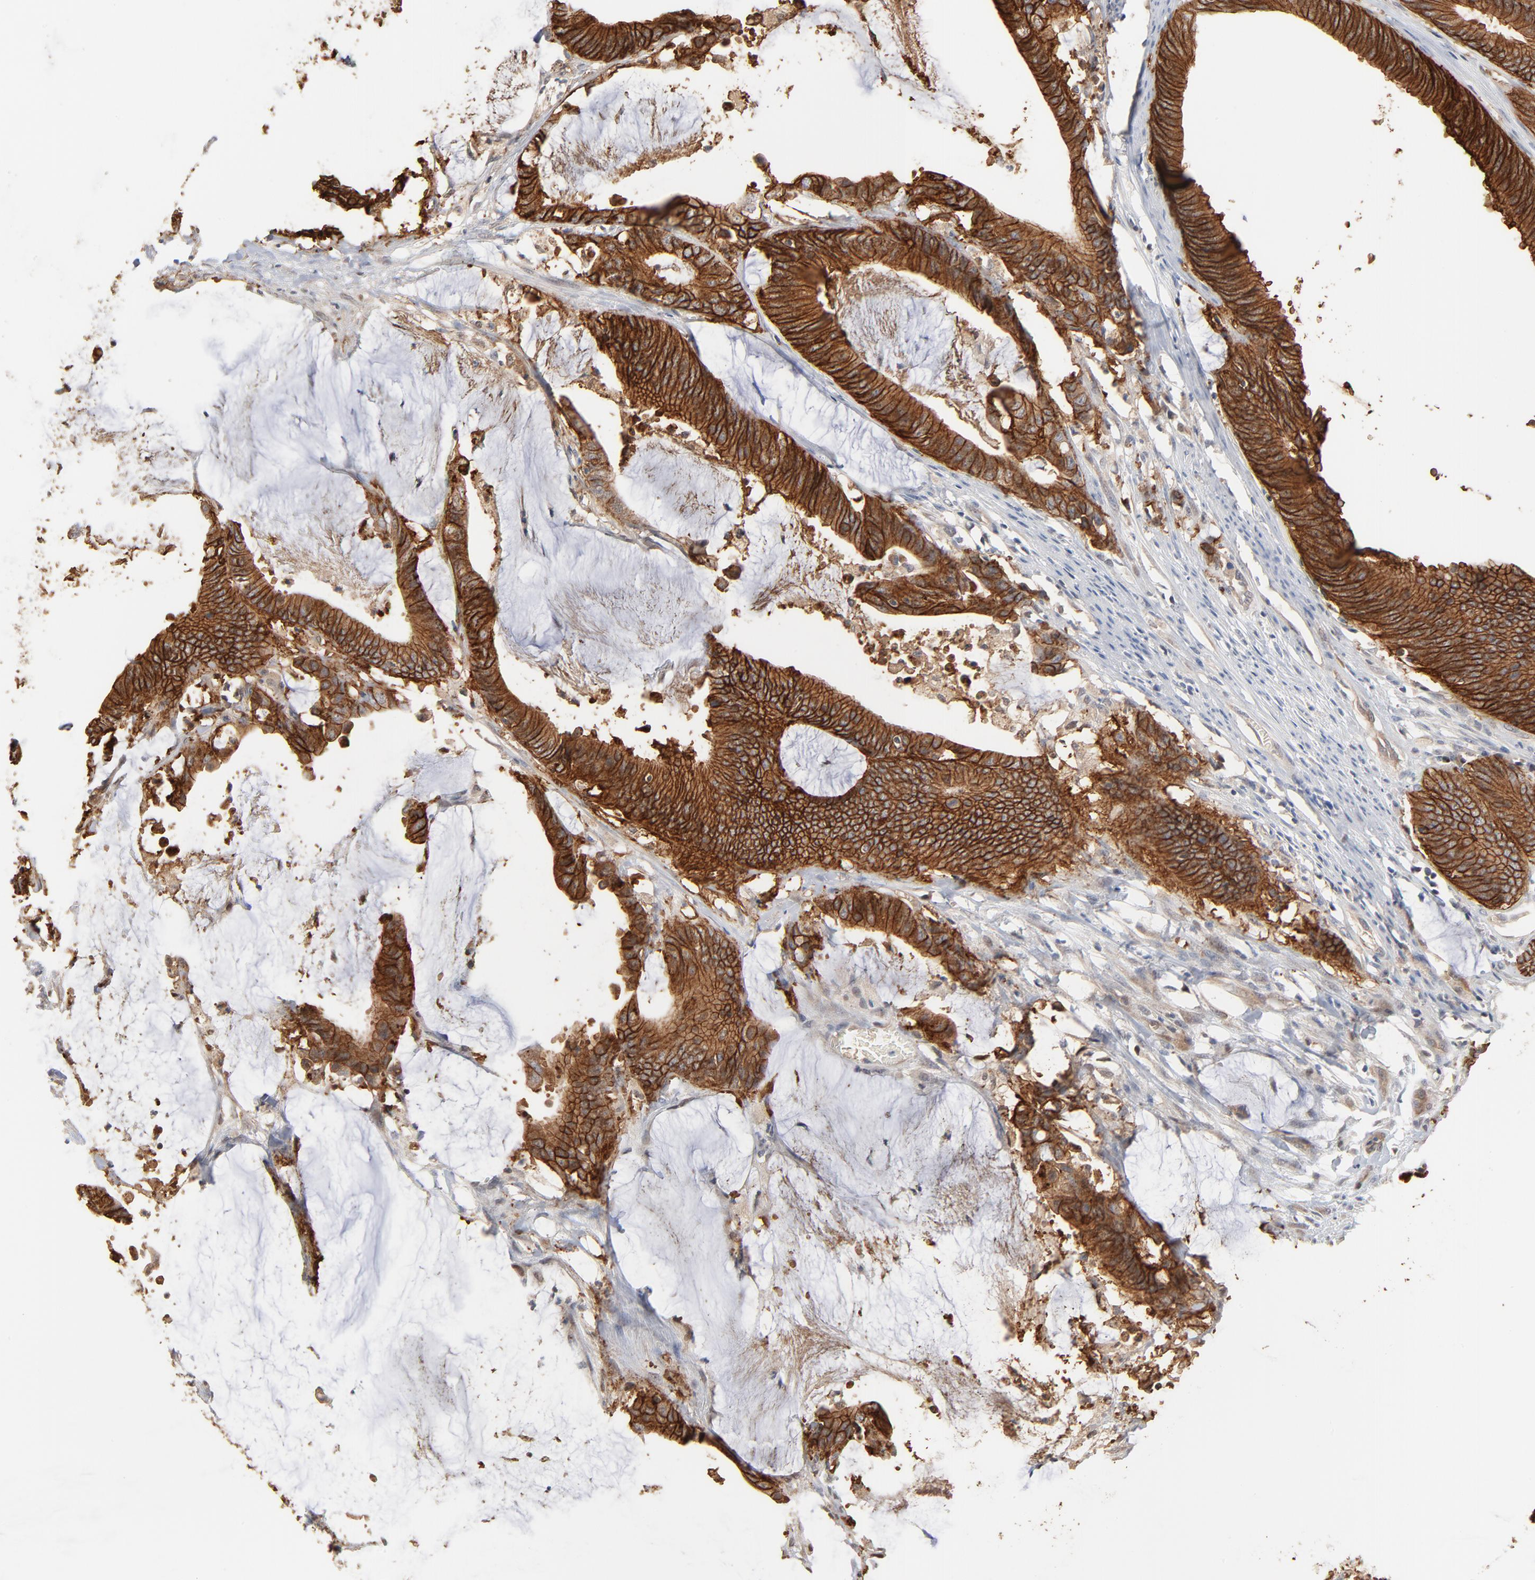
{"staining": {"intensity": "strong", "quantity": ">75%", "location": "cytoplasmic/membranous"}, "tissue": "colorectal cancer", "cell_type": "Tumor cells", "image_type": "cancer", "snomed": [{"axis": "morphology", "description": "Adenocarcinoma, NOS"}, {"axis": "topography", "description": "Rectum"}], "caption": "A high-resolution micrograph shows immunohistochemistry (IHC) staining of colorectal cancer, which reveals strong cytoplasmic/membranous staining in approximately >75% of tumor cells.", "gene": "EPCAM", "patient": {"sex": "female", "age": 66}}